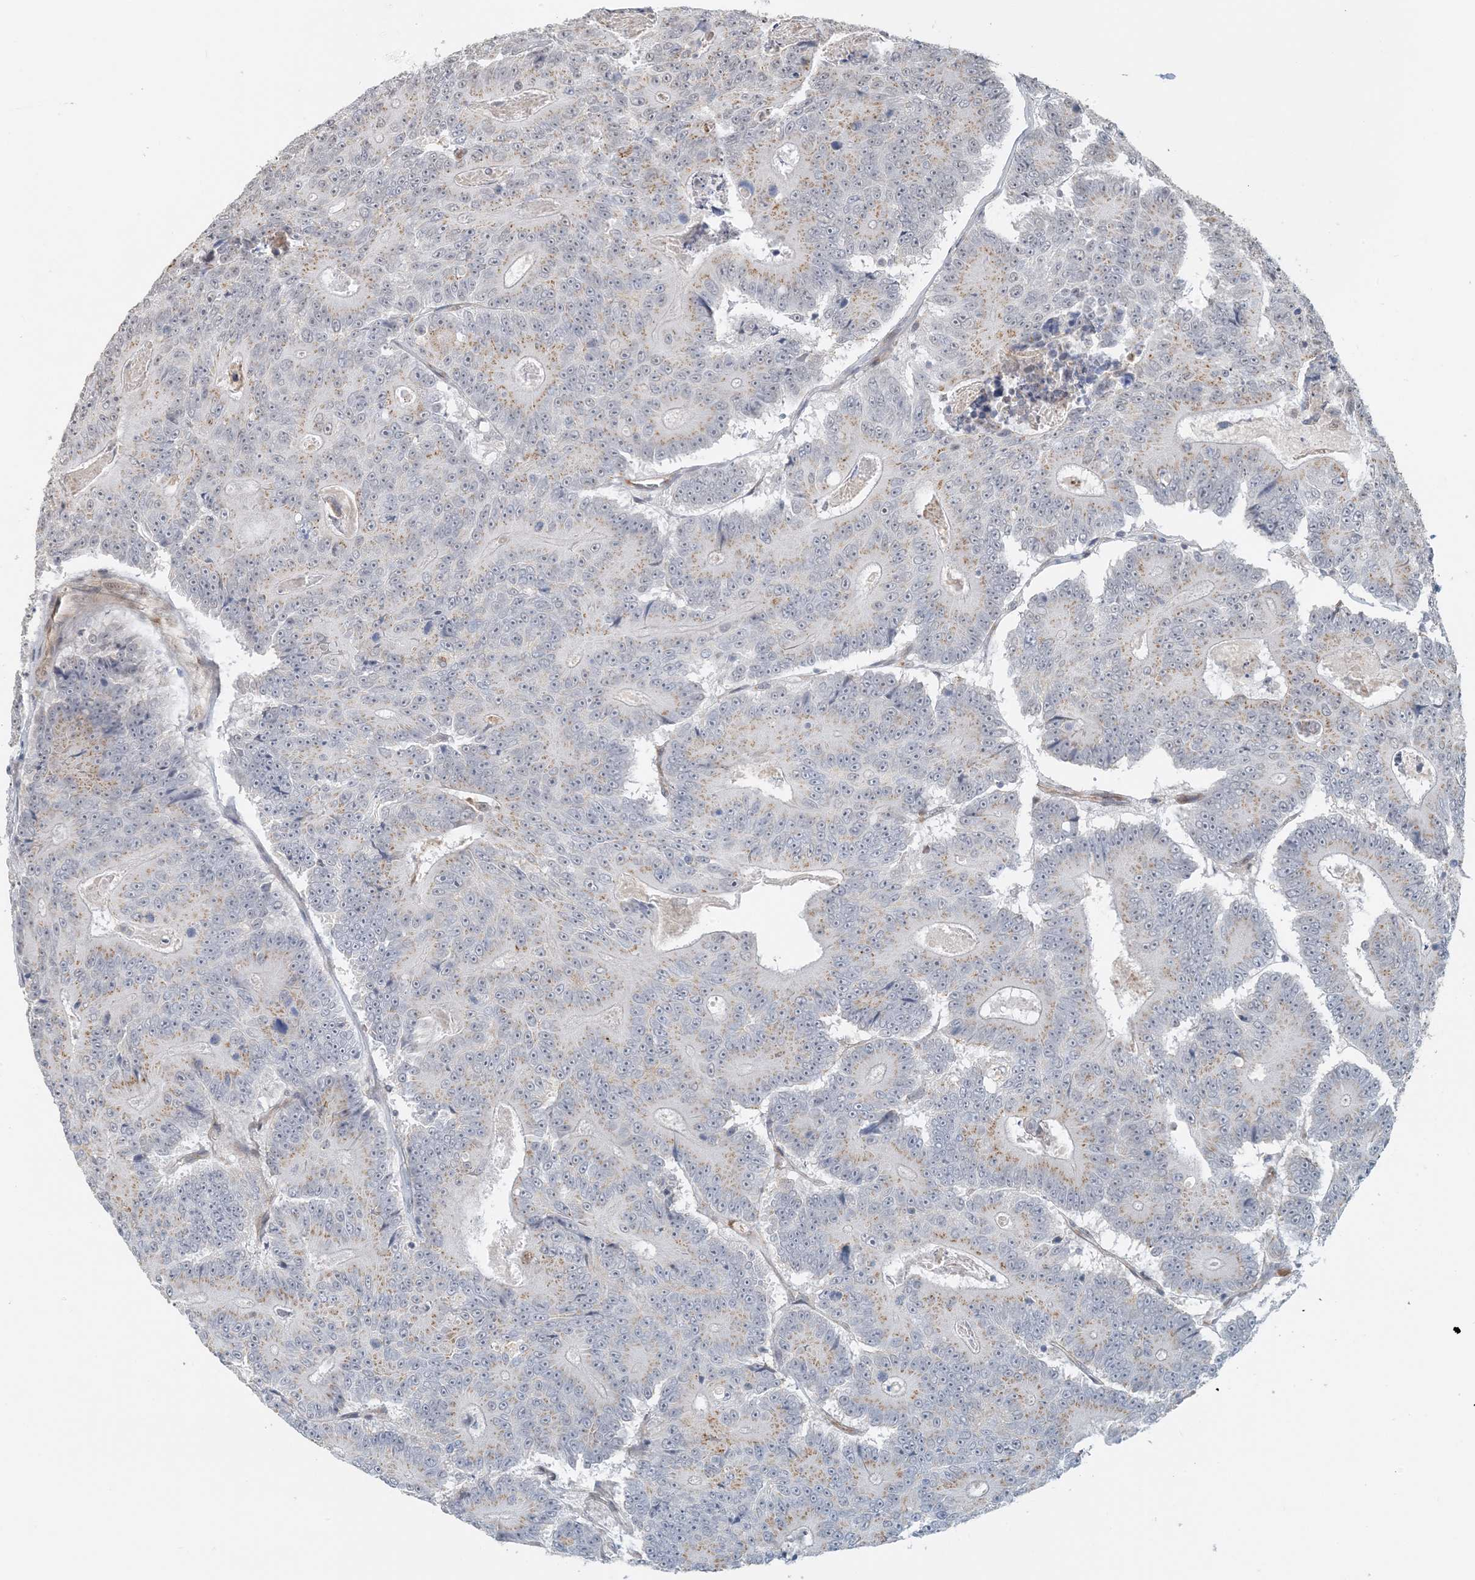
{"staining": {"intensity": "weak", "quantity": "25%-75%", "location": "cytoplasmic/membranous"}, "tissue": "colorectal cancer", "cell_type": "Tumor cells", "image_type": "cancer", "snomed": [{"axis": "morphology", "description": "Adenocarcinoma, NOS"}, {"axis": "topography", "description": "Colon"}], "caption": "Tumor cells reveal low levels of weak cytoplasmic/membranous staining in about 25%-75% of cells in colorectal cancer (adenocarcinoma). (DAB = brown stain, brightfield microscopy at high magnification).", "gene": "ZCCHC4", "patient": {"sex": "male", "age": 83}}